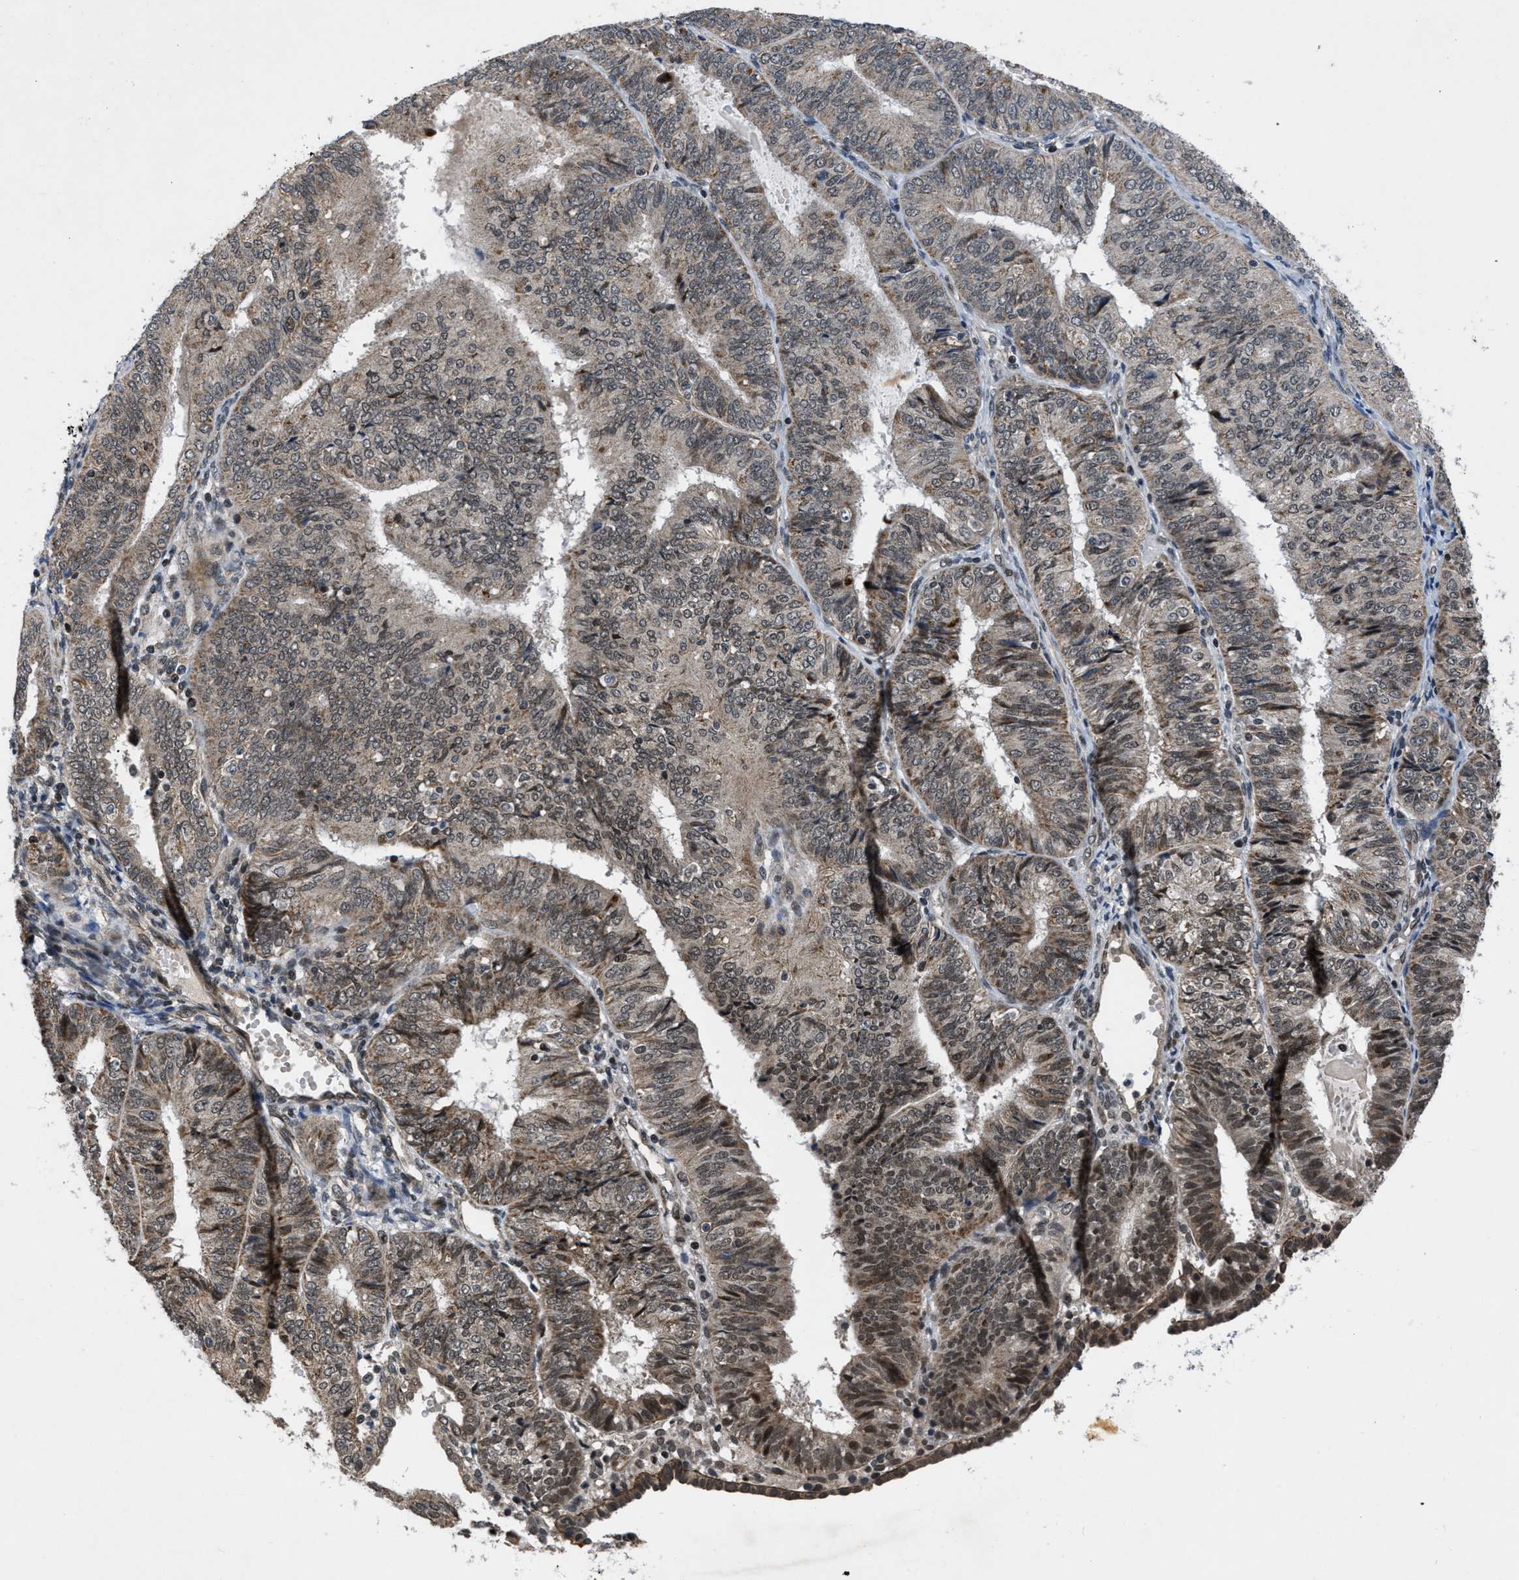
{"staining": {"intensity": "moderate", "quantity": "25%-75%", "location": "cytoplasmic/membranous,nuclear"}, "tissue": "endometrial cancer", "cell_type": "Tumor cells", "image_type": "cancer", "snomed": [{"axis": "morphology", "description": "Adenocarcinoma, NOS"}, {"axis": "topography", "description": "Endometrium"}], "caption": "A histopathology image showing moderate cytoplasmic/membranous and nuclear staining in approximately 25%-75% of tumor cells in endometrial cancer (adenocarcinoma), as visualized by brown immunohistochemical staining.", "gene": "ZNHIT1", "patient": {"sex": "female", "age": 58}}